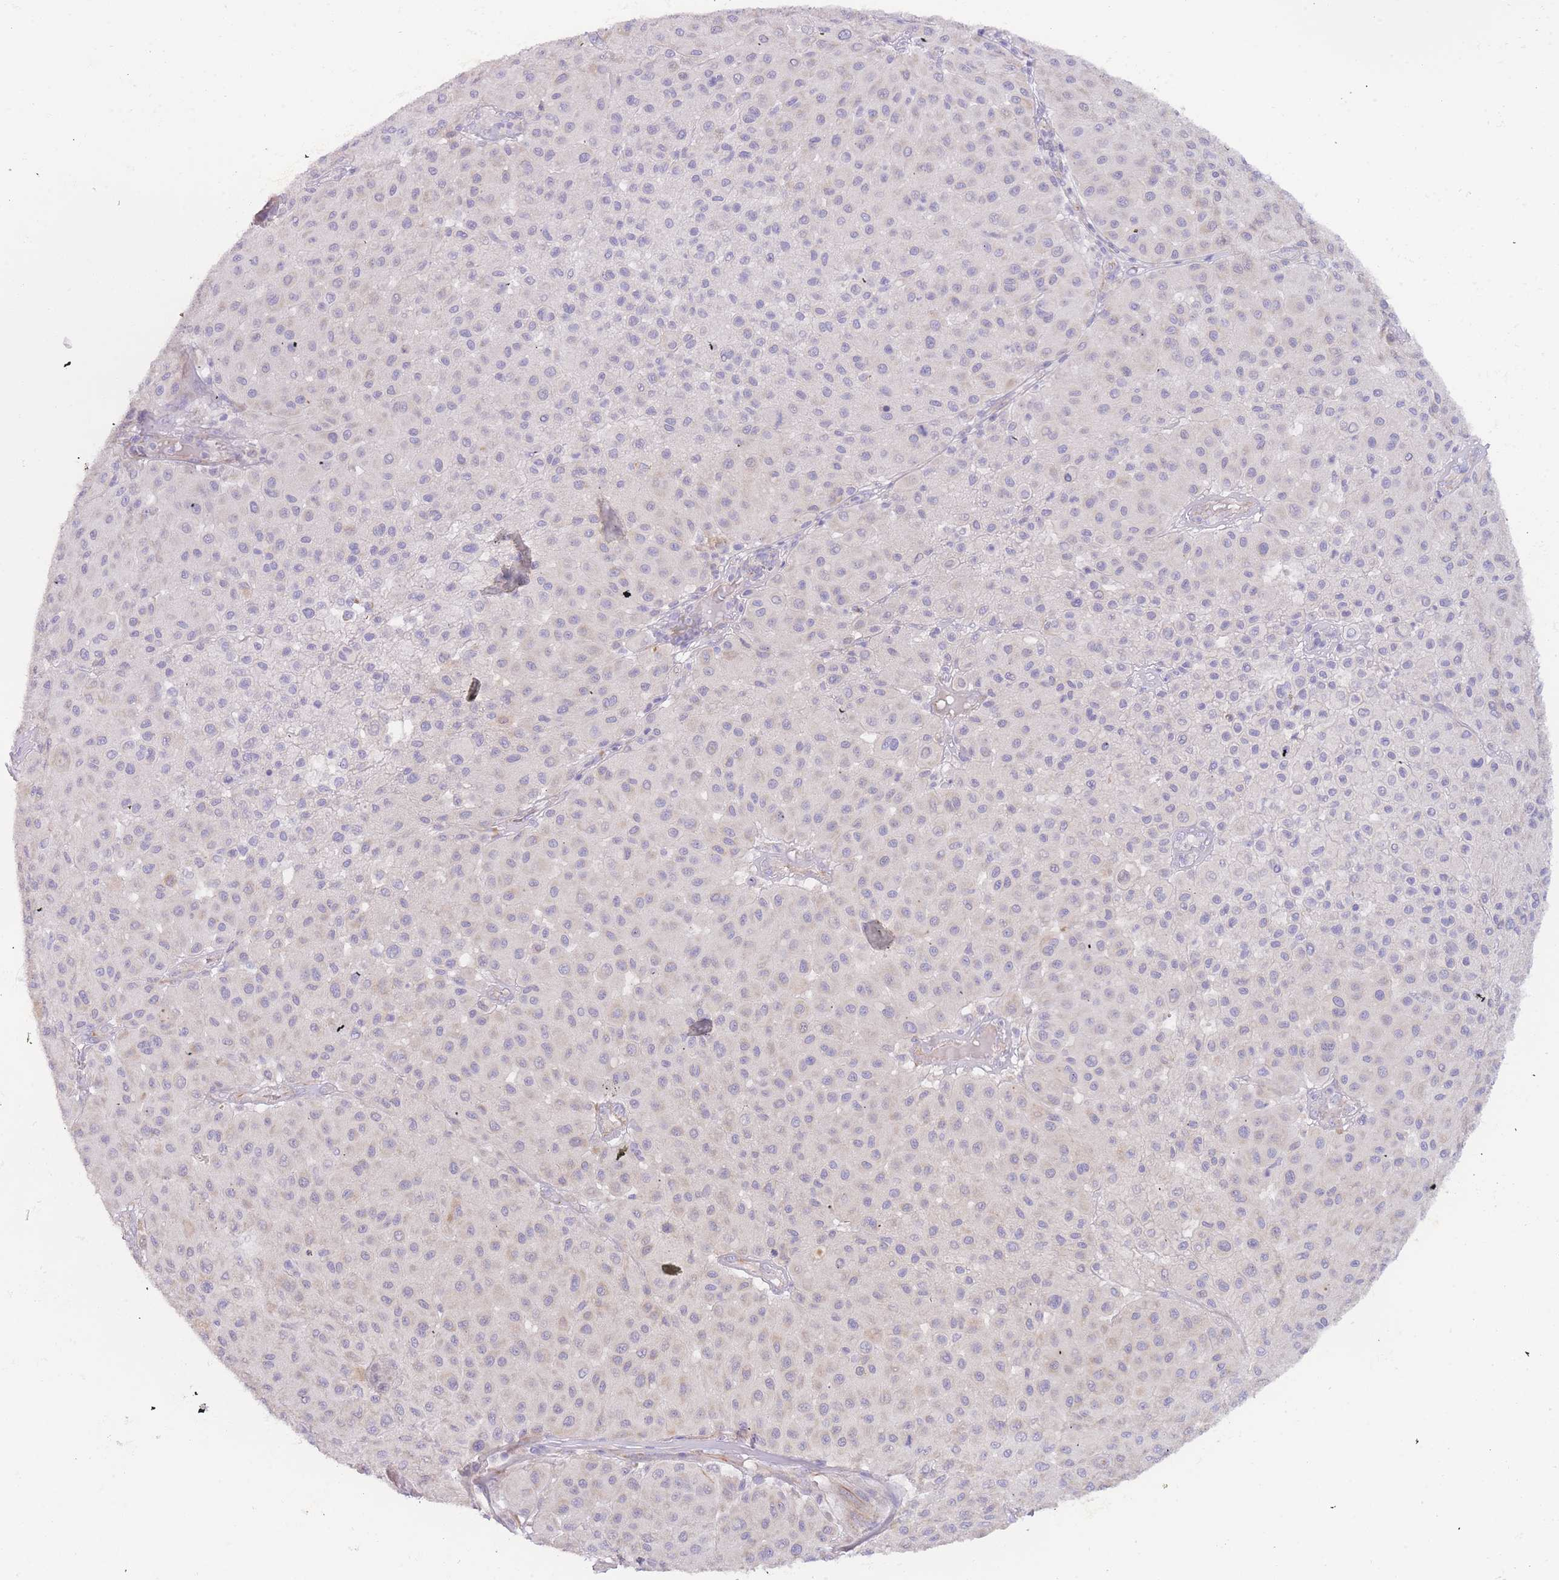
{"staining": {"intensity": "negative", "quantity": "none", "location": "none"}, "tissue": "melanoma", "cell_type": "Tumor cells", "image_type": "cancer", "snomed": [{"axis": "morphology", "description": "Malignant melanoma, Metastatic site"}, {"axis": "topography", "description": "Smooth muscle"}], "caption": "DAB (3,3'-diaminobenzidine) immunohistochemical staining of malignant melanoma (metastatic site) demonstrates no significant positivity in tumor cells.", "gene": "SLC35E4", "patient": {"sex": "male", "age": 41}}